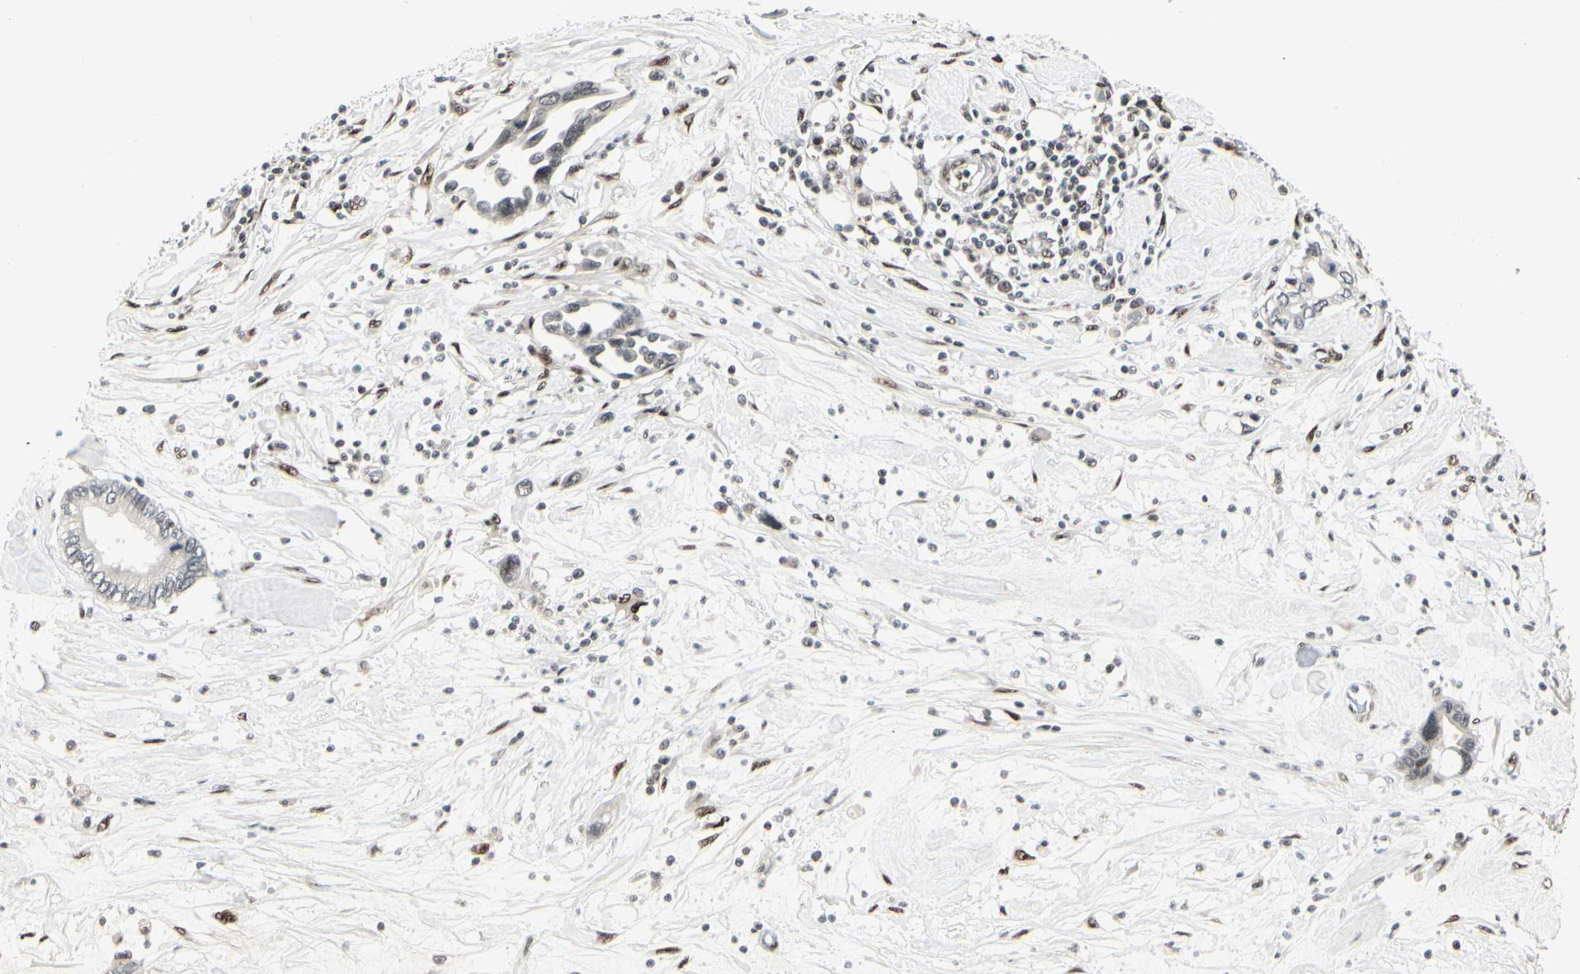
{"staining": {"intensity": "weak", "quantity": "<25%", "location": "nuclear"}, "tissue": "pancreatic cancer", "cell_type": "Tumor cells", "image_type": "cancer", "snomed": [{"axis": "morphology", "description": "Adenocarcinoma, NOS"}, {"axis": "topography", "description": "Pancreas"}], "caption": "There is no significant staining in tumor cells of adenocarcinoma (pancreatic).", "gene": "FOXJ2", "patient": {"sex": "female", "age": 57}}